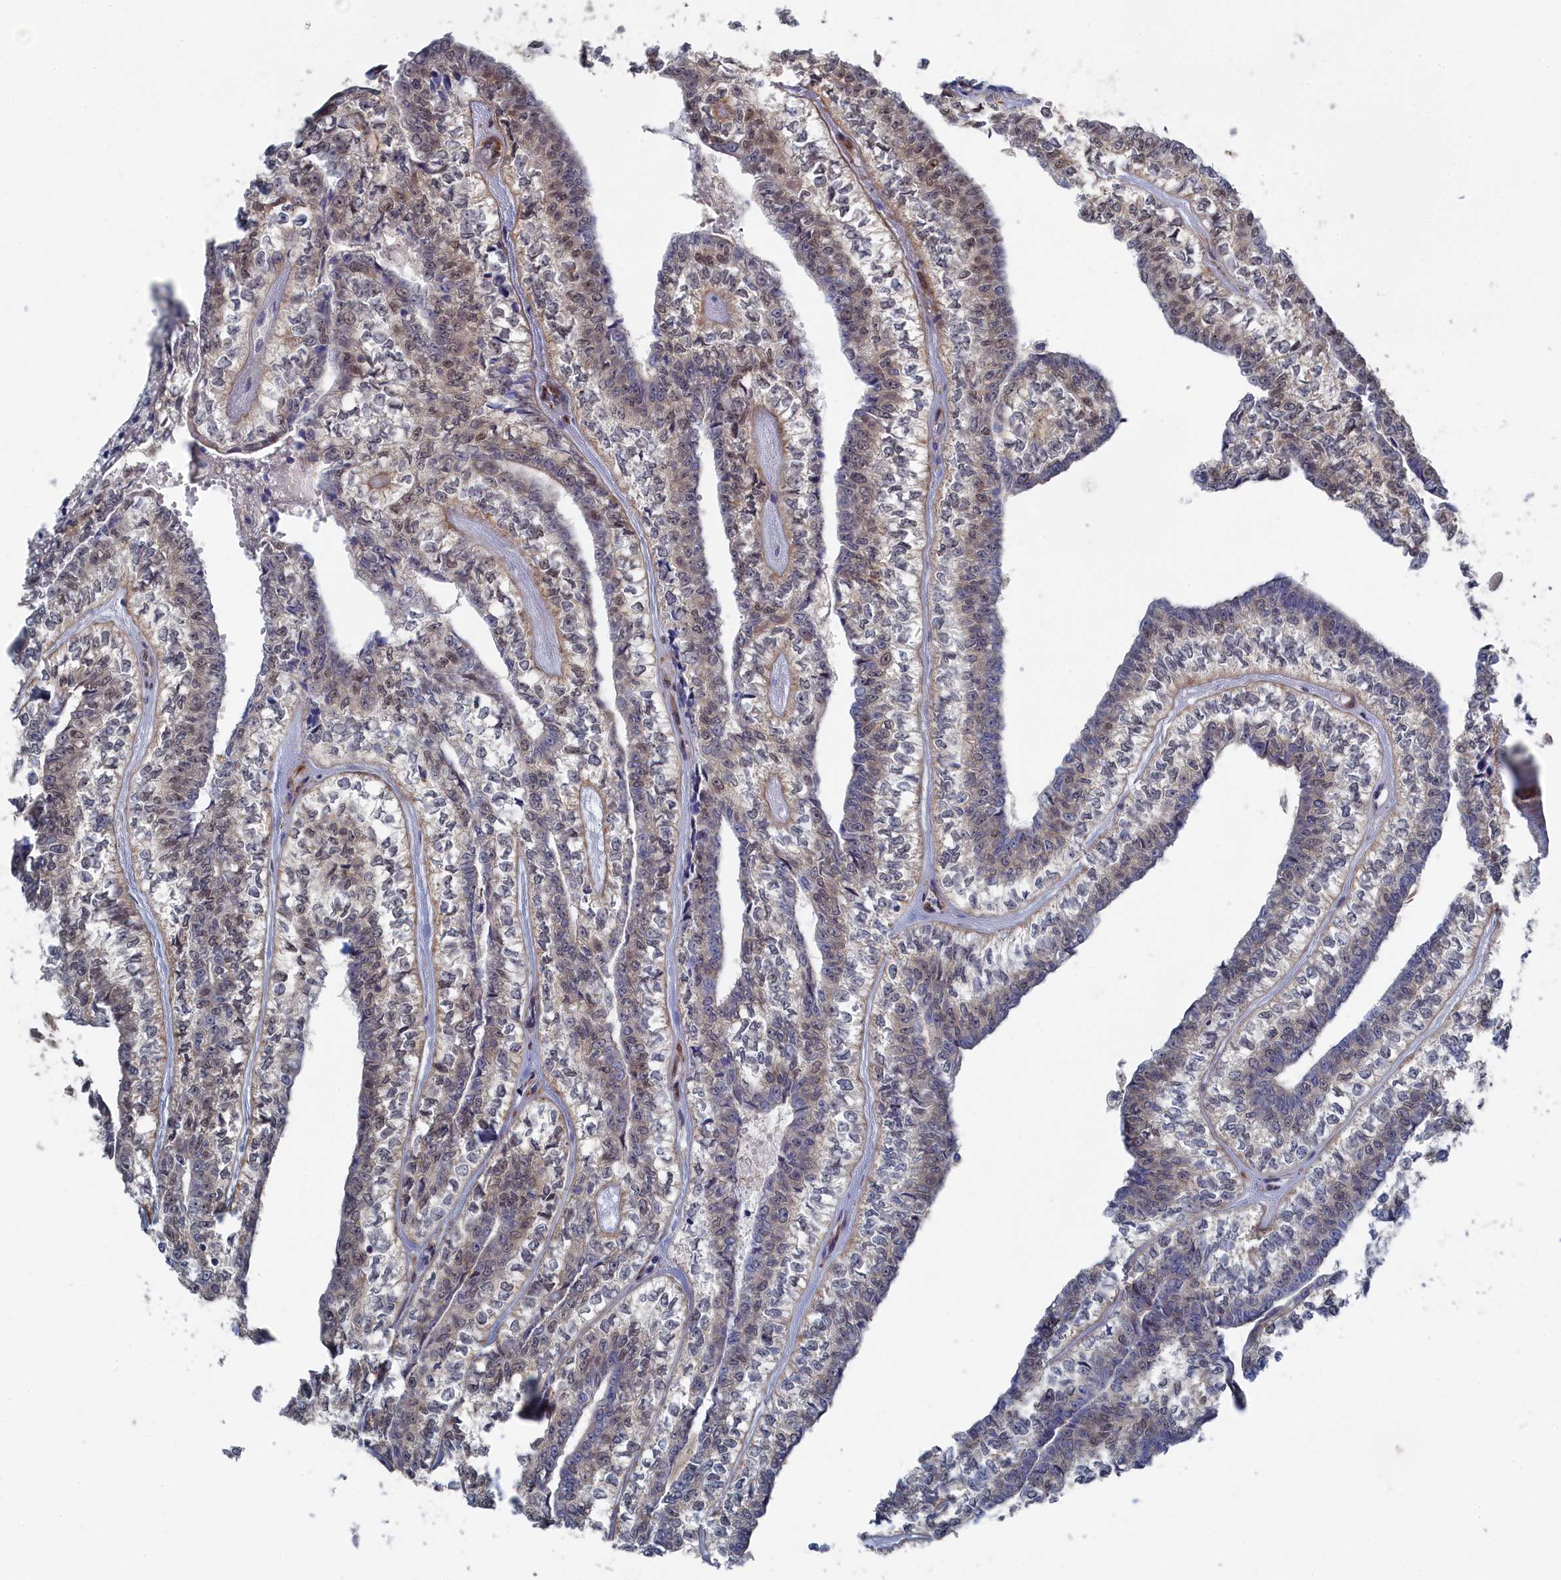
{"staining": {"intensity": "negative", "quantity": "none", "location": "none"}, "tissue": "head and neck cancer", "cell_type": "Tumor cells", "image_type": "cancer", "snomed": [{"axis": "morphology", "description": "Adenocarcinoma, NOS"}, {"axis": "topography", "description": "Head-Neck"}], "caption": "Tumor cells are negative for protein expression in human head and neck cancer. (Immunohistochemistry (ihc), brightfield microscopy, high magnification).", "gene": "IRGQ", "patient": {"sex": "female", "age": 73}}